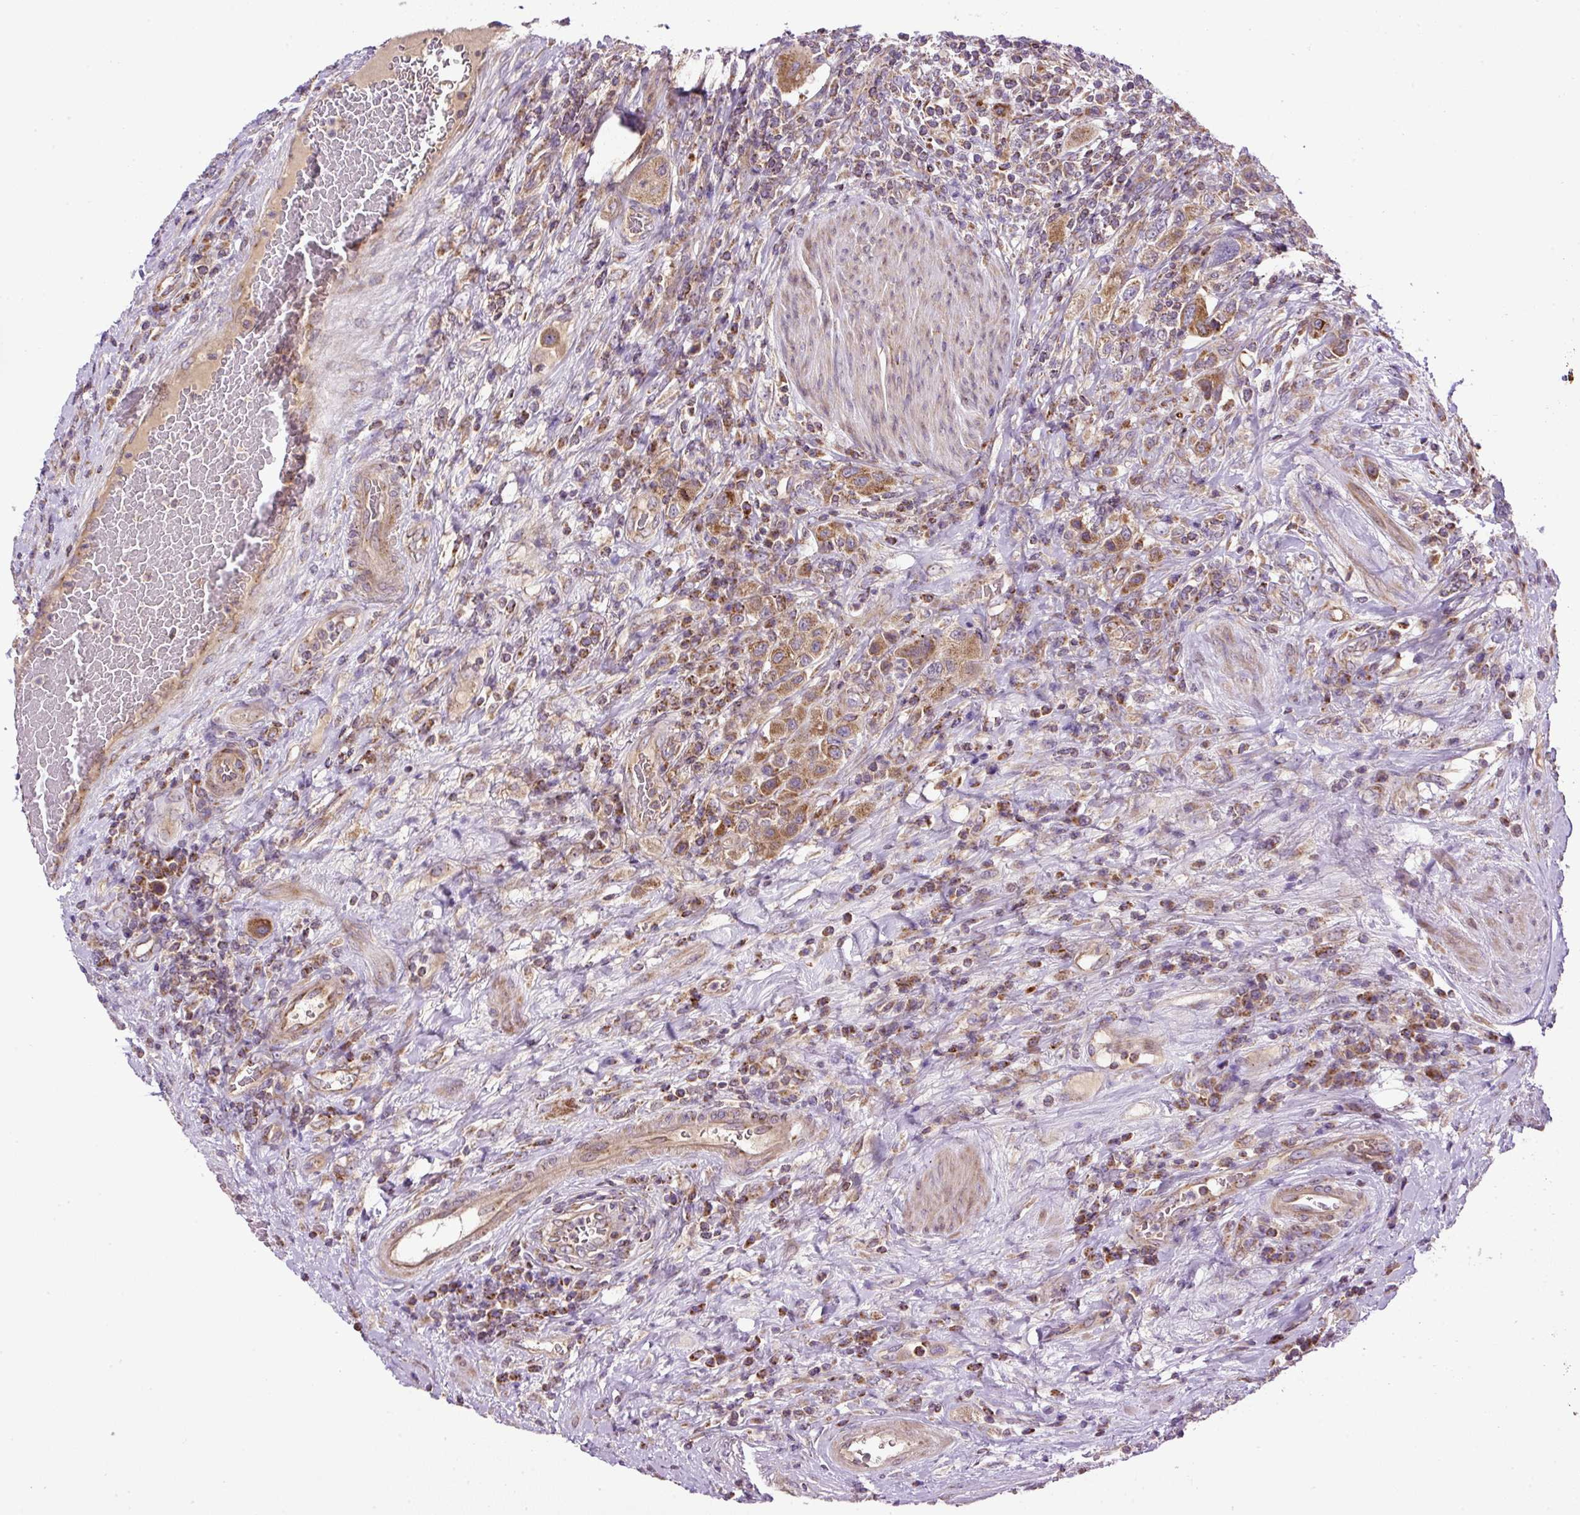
{"staining": {"intensity": "moderate", "quantity": ">75%", "location": "cytoplasmic/membranous"}, "tissue": "urothelial cancer", "cell_type": "Tumor cells", "image_type": "cancer", "snomed": [{"axis": "morphology", "description": "Urothelial carcinoma, High grade"}, {"axis": "topography", "description": "Urinary bladder"}], "caption": "Immunohistochemistry image of neoplastic tissue: human urothelial cancer stained using immunohistochemistry shows medium levels of moderate protein expression localized specifically in the cytoplasmic/membranous of tumor cells, appearing as a cytoplasmic/membranous brown color.", "gene": "ZNF547", "patient": {"sex": "male", "age": 50}}